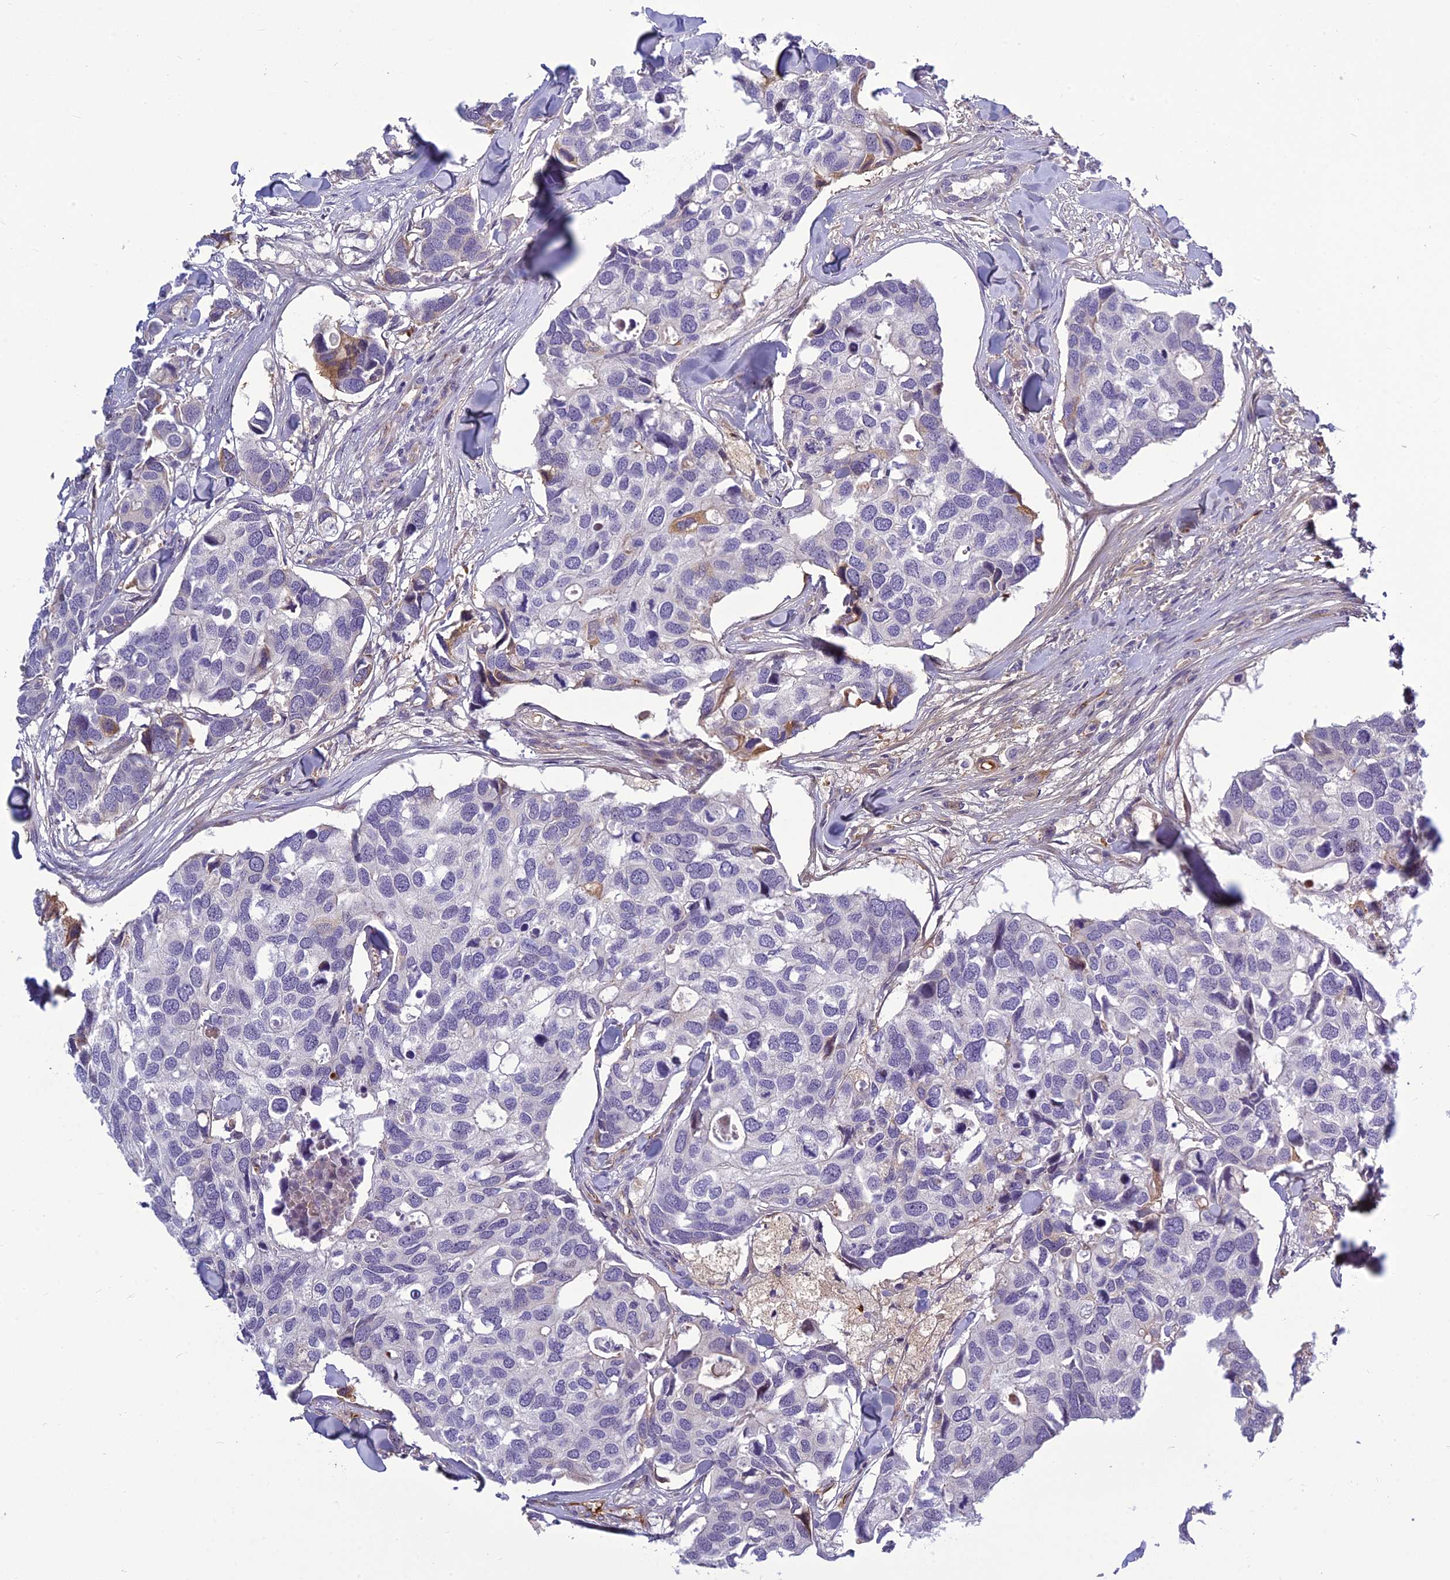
{"staining": {"intensity": "negative", "quantity": "none", "location": "none"}, "tissue": "breast cancer", "cell_type": "Tumor cells", "image_type": "cancer", "snomed": [{"axis": "morphology", "description": "Duct carcinoma"}, {"axis": "topography", "description": "Breast"}], "caption": "Human breast intraductal carcinoma stained for a protein using immunohistochemistry displays no positivity in tumor cells.", "gene": "CLEC11A", "patient": {"sex": "female", "age": 83}}